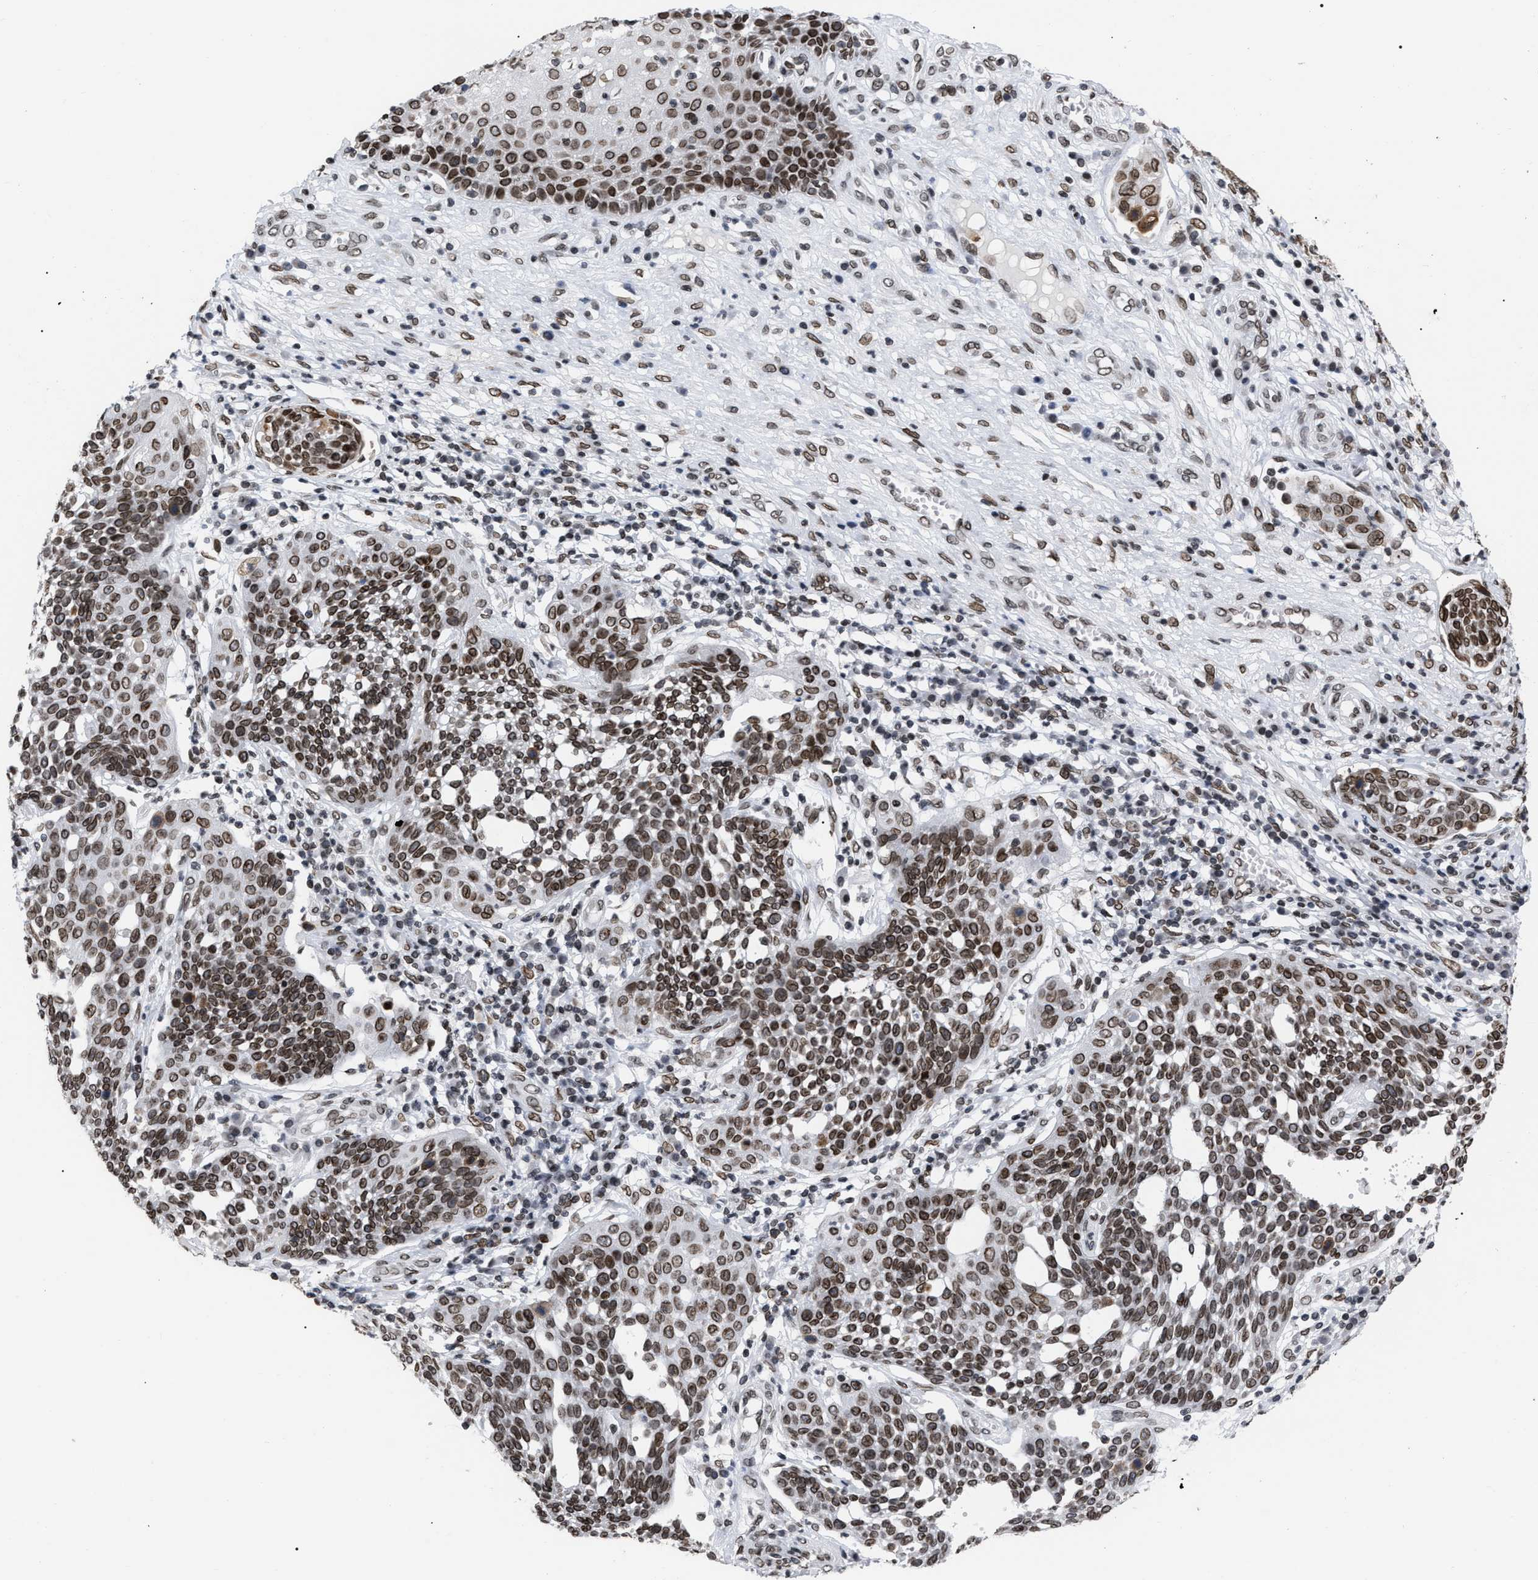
{"staining": {"intensity": "moderate", "quantity": ">75%", "location": "cytoplasmic/membranous,nuclear"}, "tissue": "cervical cancer", "cell_type": "Tumor cells", "image_type": "cancer", "snomed": [{"axis": "morphology", "description": "Squamous cell carcinoma, NOS"}, {"axis": "topography", "description": "Cervix"}], "caption": "IHC micrograph of human squamous cell carcinoma (cervical) stained for a protein (brown), which demonstrates medium levels of moderate cytoplasmic/membranous and nuclear staining in approximately >75% of tumor cells.", "gene": "TPR", "patient": {"sex": "female", "age": 34}}